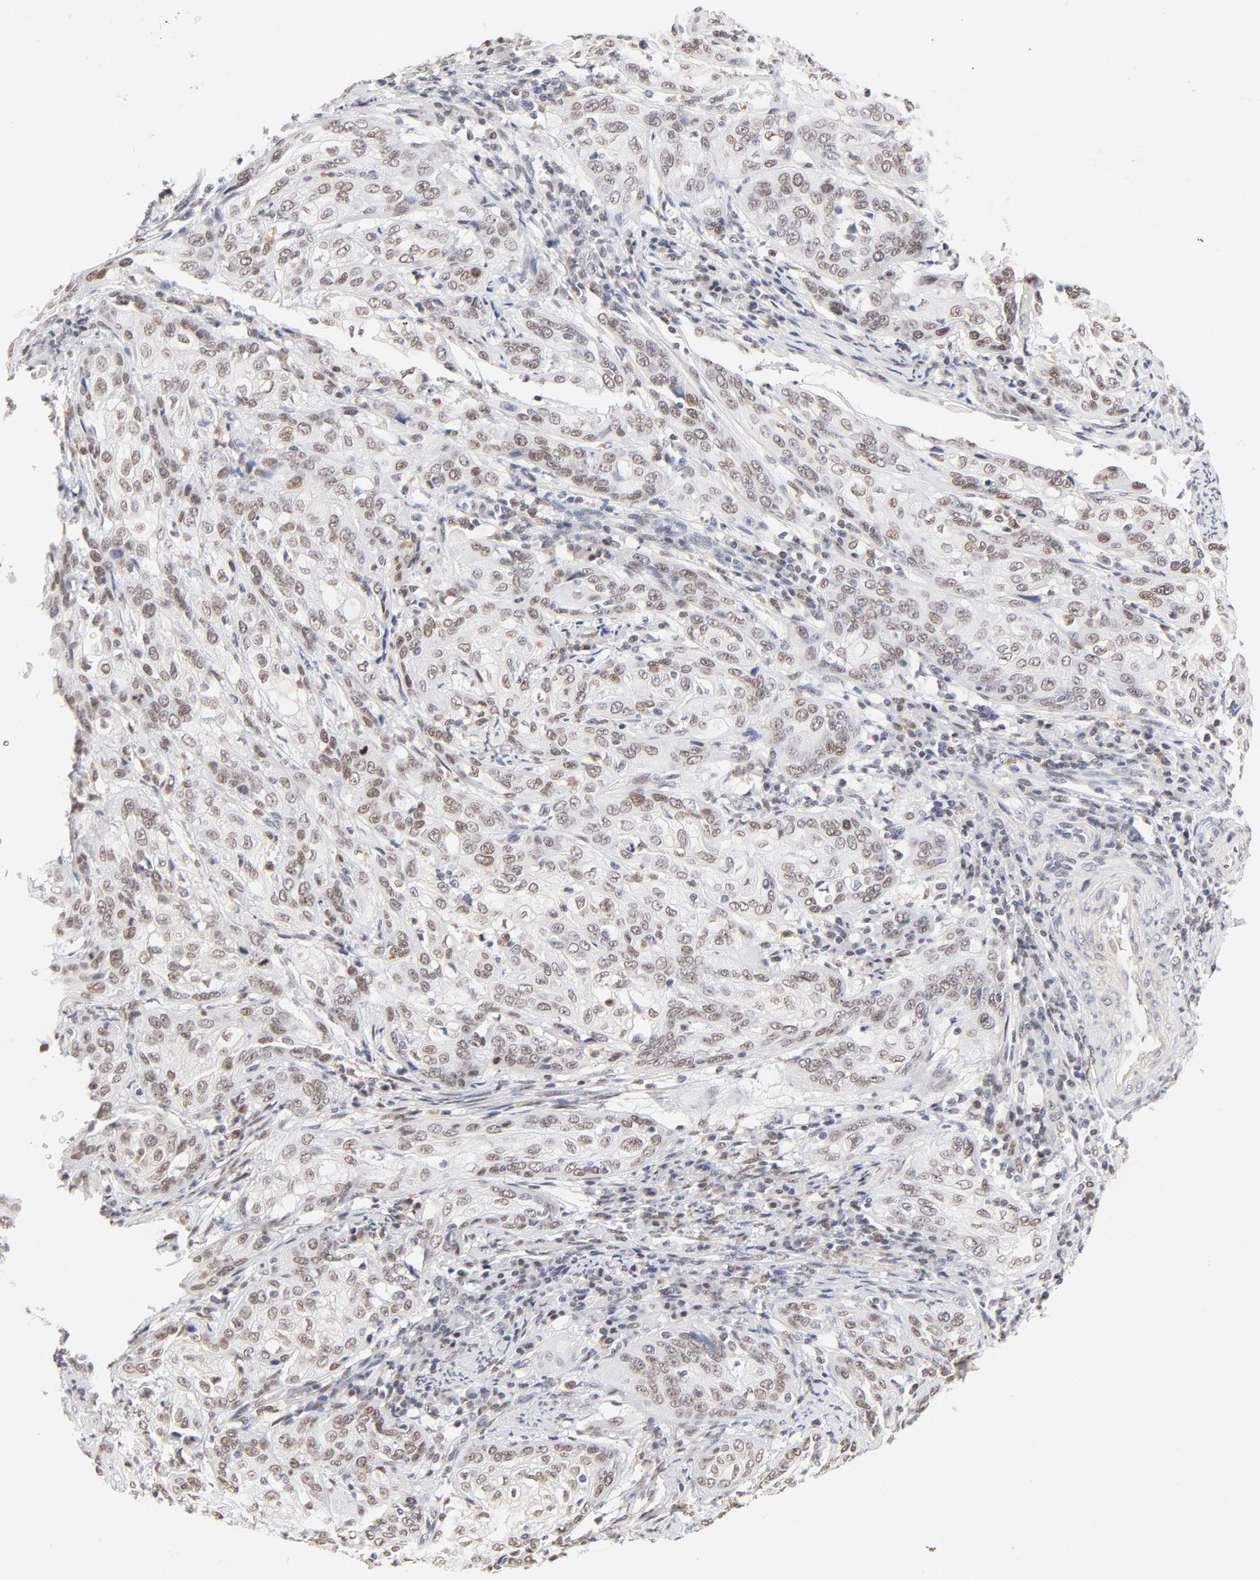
{"staining": {"intensity": "moderate", "quantity": "25%-75%", "location": "nuclear"}, "tissue": "cervical cancer", "cell_type": "Tumor cells", "image_type": "cancer", "snomed": [{"axis": "morphology", "description": "Squamous cell carcinoma, NOS"}, {"axis": "topography", "description": "Cervix"}], "caption": "An immunohistochemistry micrograph of neoplastic tissue is shown. Protein staining in brown shows moderate nuclear positivity in squamous cell carcinoma (cervical) within tumor cells.", "gene": "PBX1", "patient": {"sex": "female", "age": 41}}